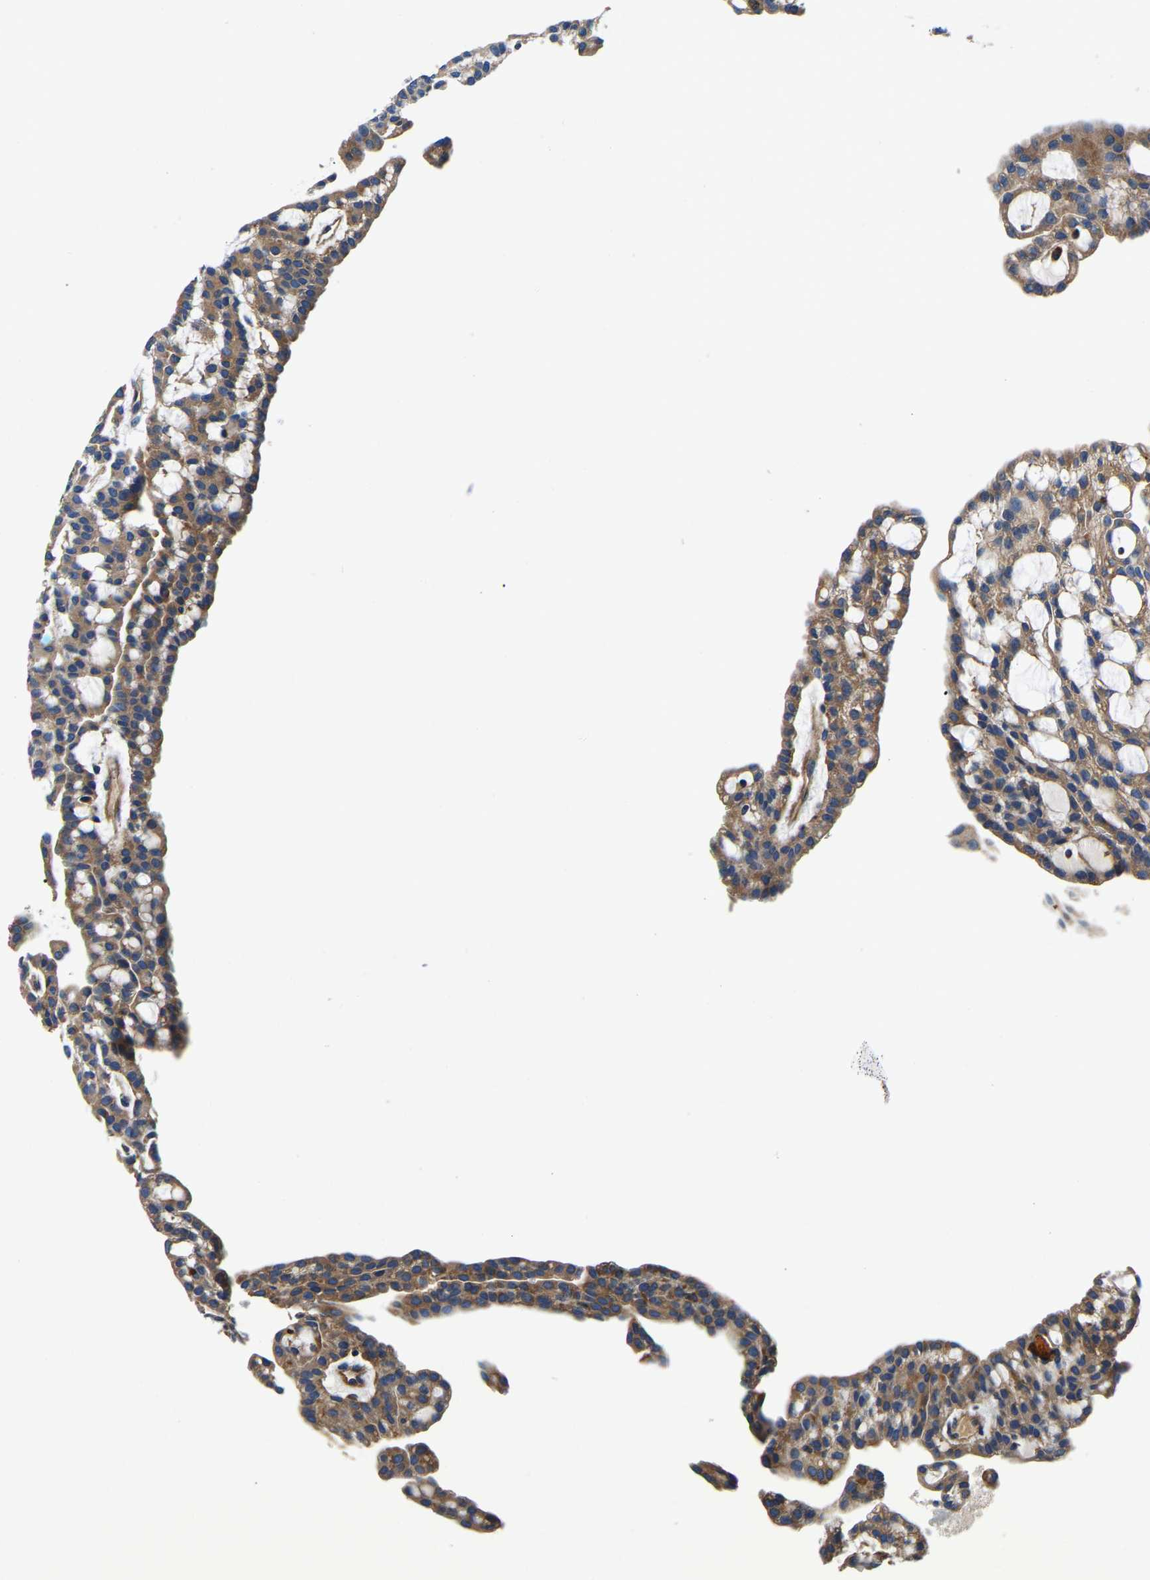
{"staining": {"intensity": "moderate", "quantity": ">75%", "location": "cytoplasmic/membranous"}, "tissue": "renal cancer", "cell_type": "Tumor cells", "image_type": "cancer", "snomed": [{"axis": "morphology", "description": "Adenocarcinoma, NOS"}, {"axis": "topography", "description": "Kidney"}], "caption": "IHC staining of renal cancer, which displays medium levels of moderate cytoplasmic/membranous expression in approximately >75% of tumor cells indicating moderate cytoplasmic/membranous protein positivity. The staining was performed using DAB (brown) for protein detection and nuclei were counterstained in hematoxylin (blue).", "gene": "SH3GLB1", "patient": {"sex": "male", "age": 63}}